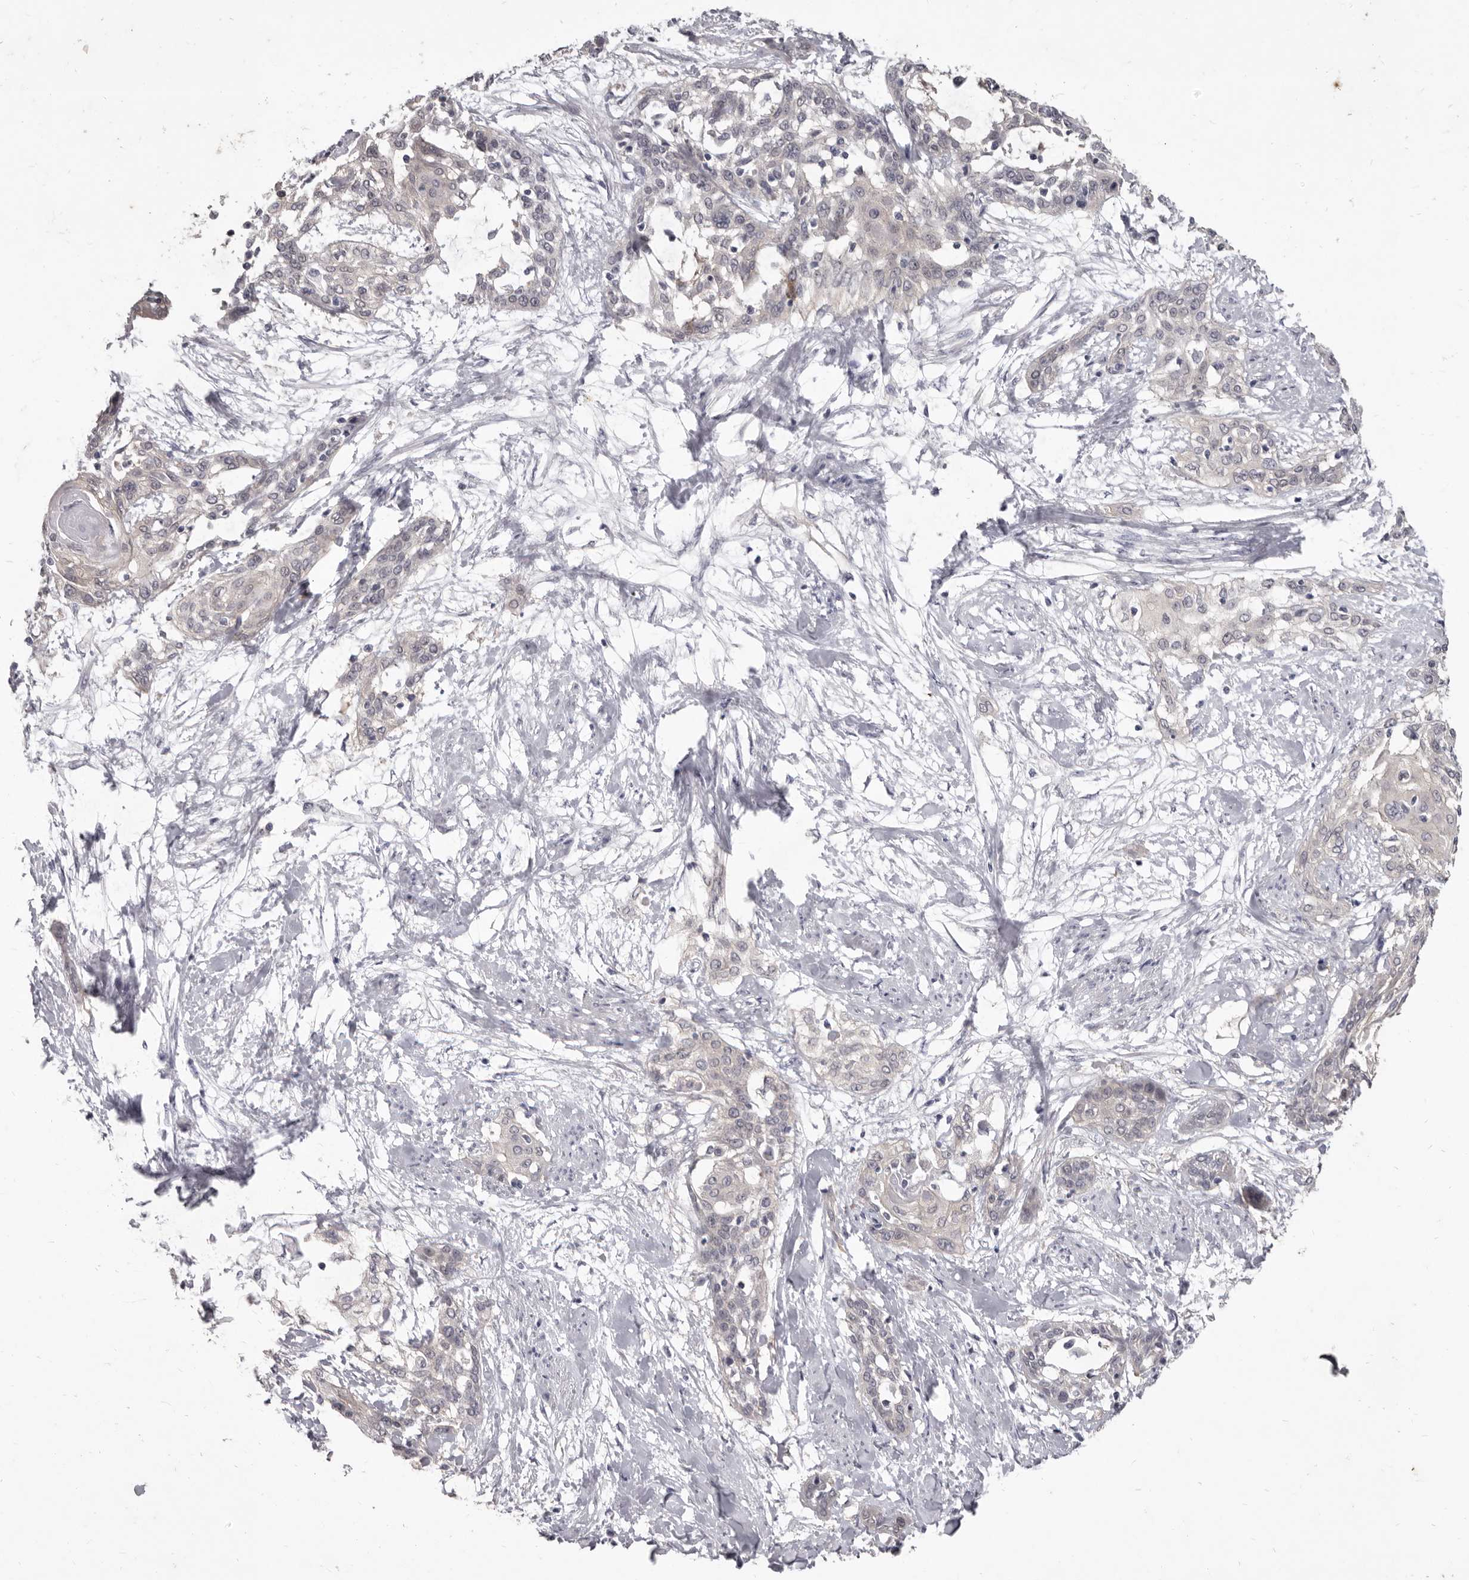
{"staining": {"intensity": "negative", "quantity": "none", "location": "none"}, "tissue": "cervical cancer", "cell_type": "Tumor cells", "image_type": "cancer", "snomed": [{"axis": "morphology", "description": "Squamous cell carcinoma, NOS"}, {"axis": "topography", "description": "Cervix"}], "caption": "IHC of cervical cancer (squamous cell carcinoma) reveals no staining in tumor cells.", "gene": "GSK3B", "patient": {"sex": "female", "age": 57}}